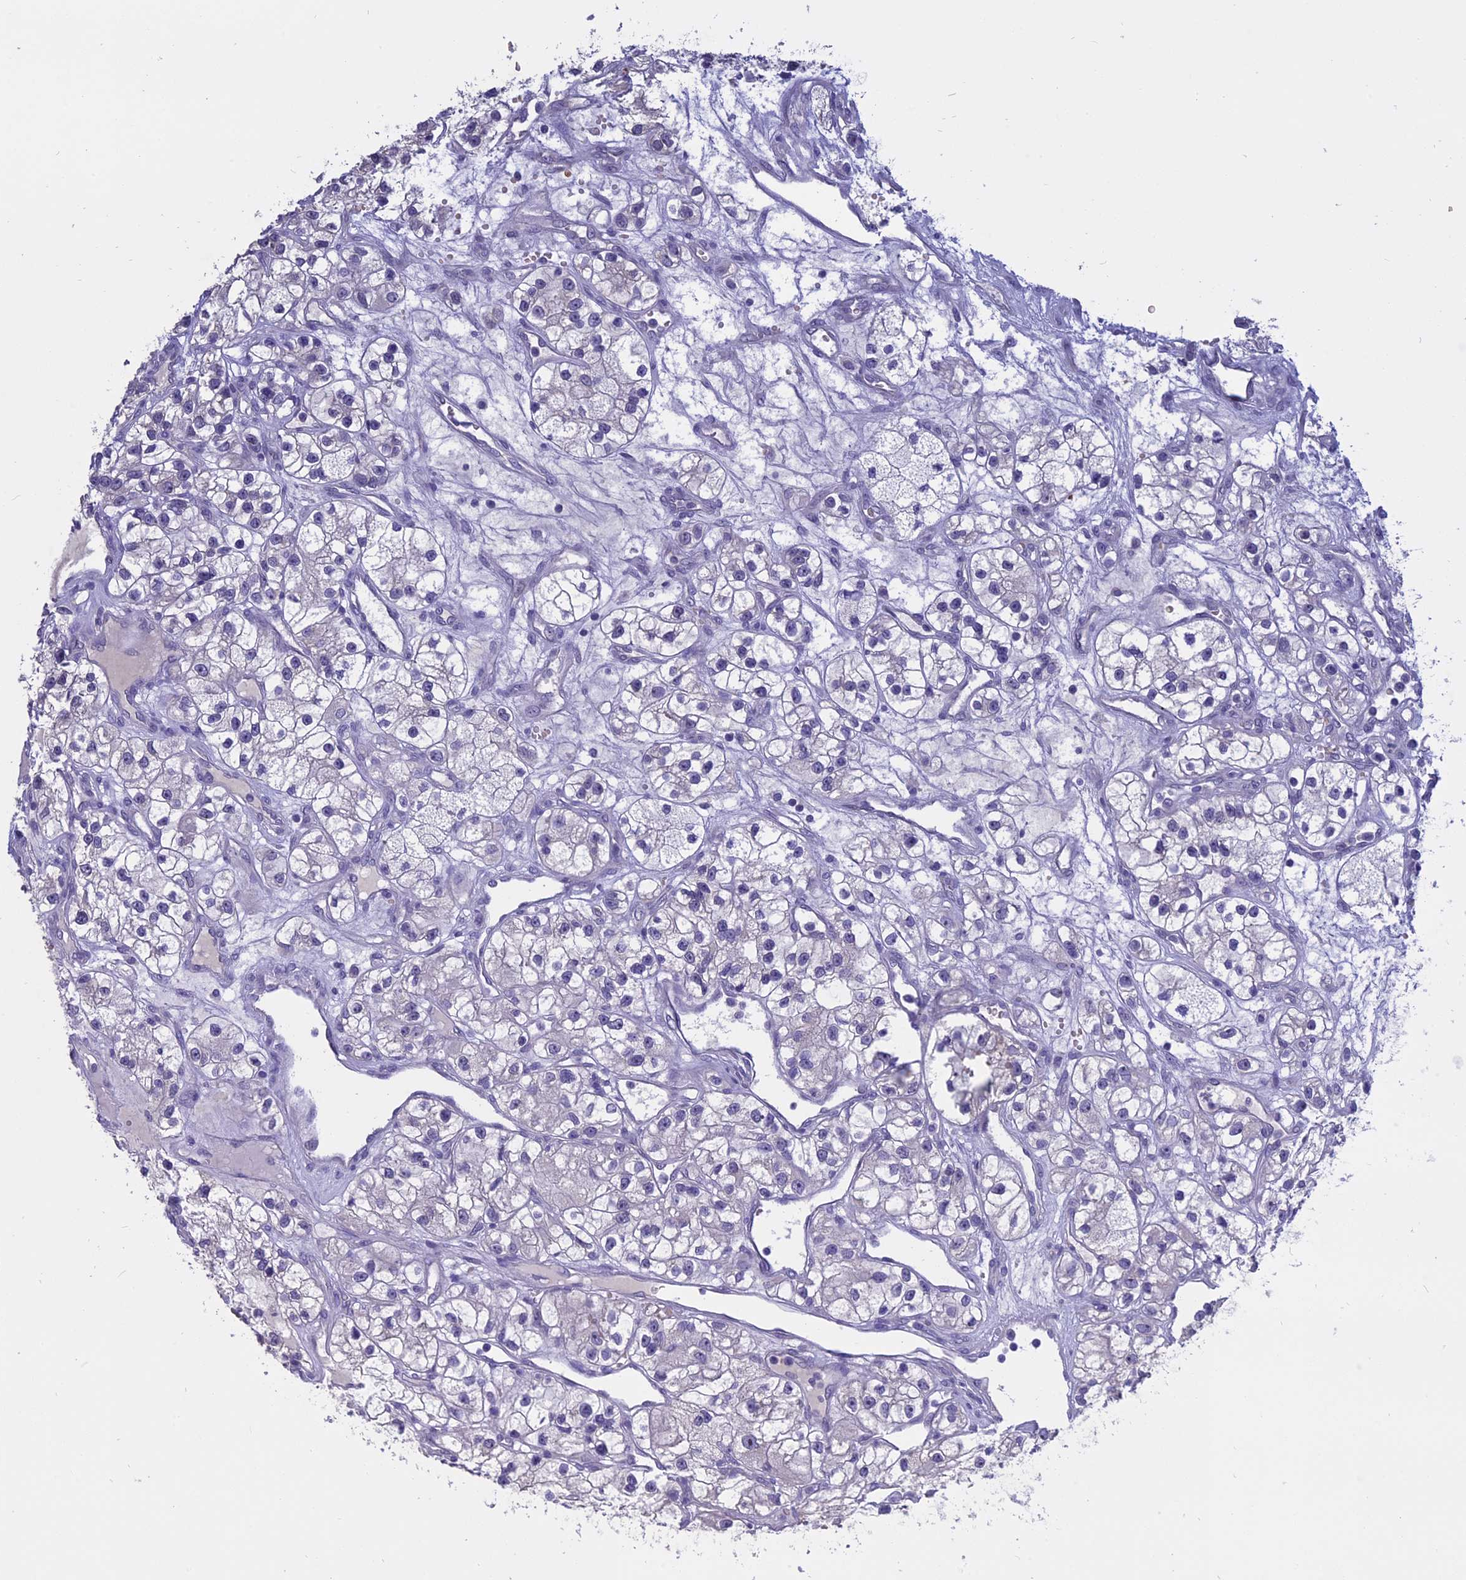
{"staining": {"intensity": "negative", "quantity": "none", "location": "none"}, "tissue": "renal cancer", "cell_type": "Tumor cells", "image_type": "cancer", "snomed": [{"axis": "morphology", "description": "Adenocarcinoma, NOS"}, {"axis": "topography", "description": "Kidney"}], "caption": "DAB immunohistochemical staining of adenocarcinoma (renal) exhibits no significant positivity in tumor cells.", "gene": "KNOP1", "patient": {"sex": "female", "age": 57}}